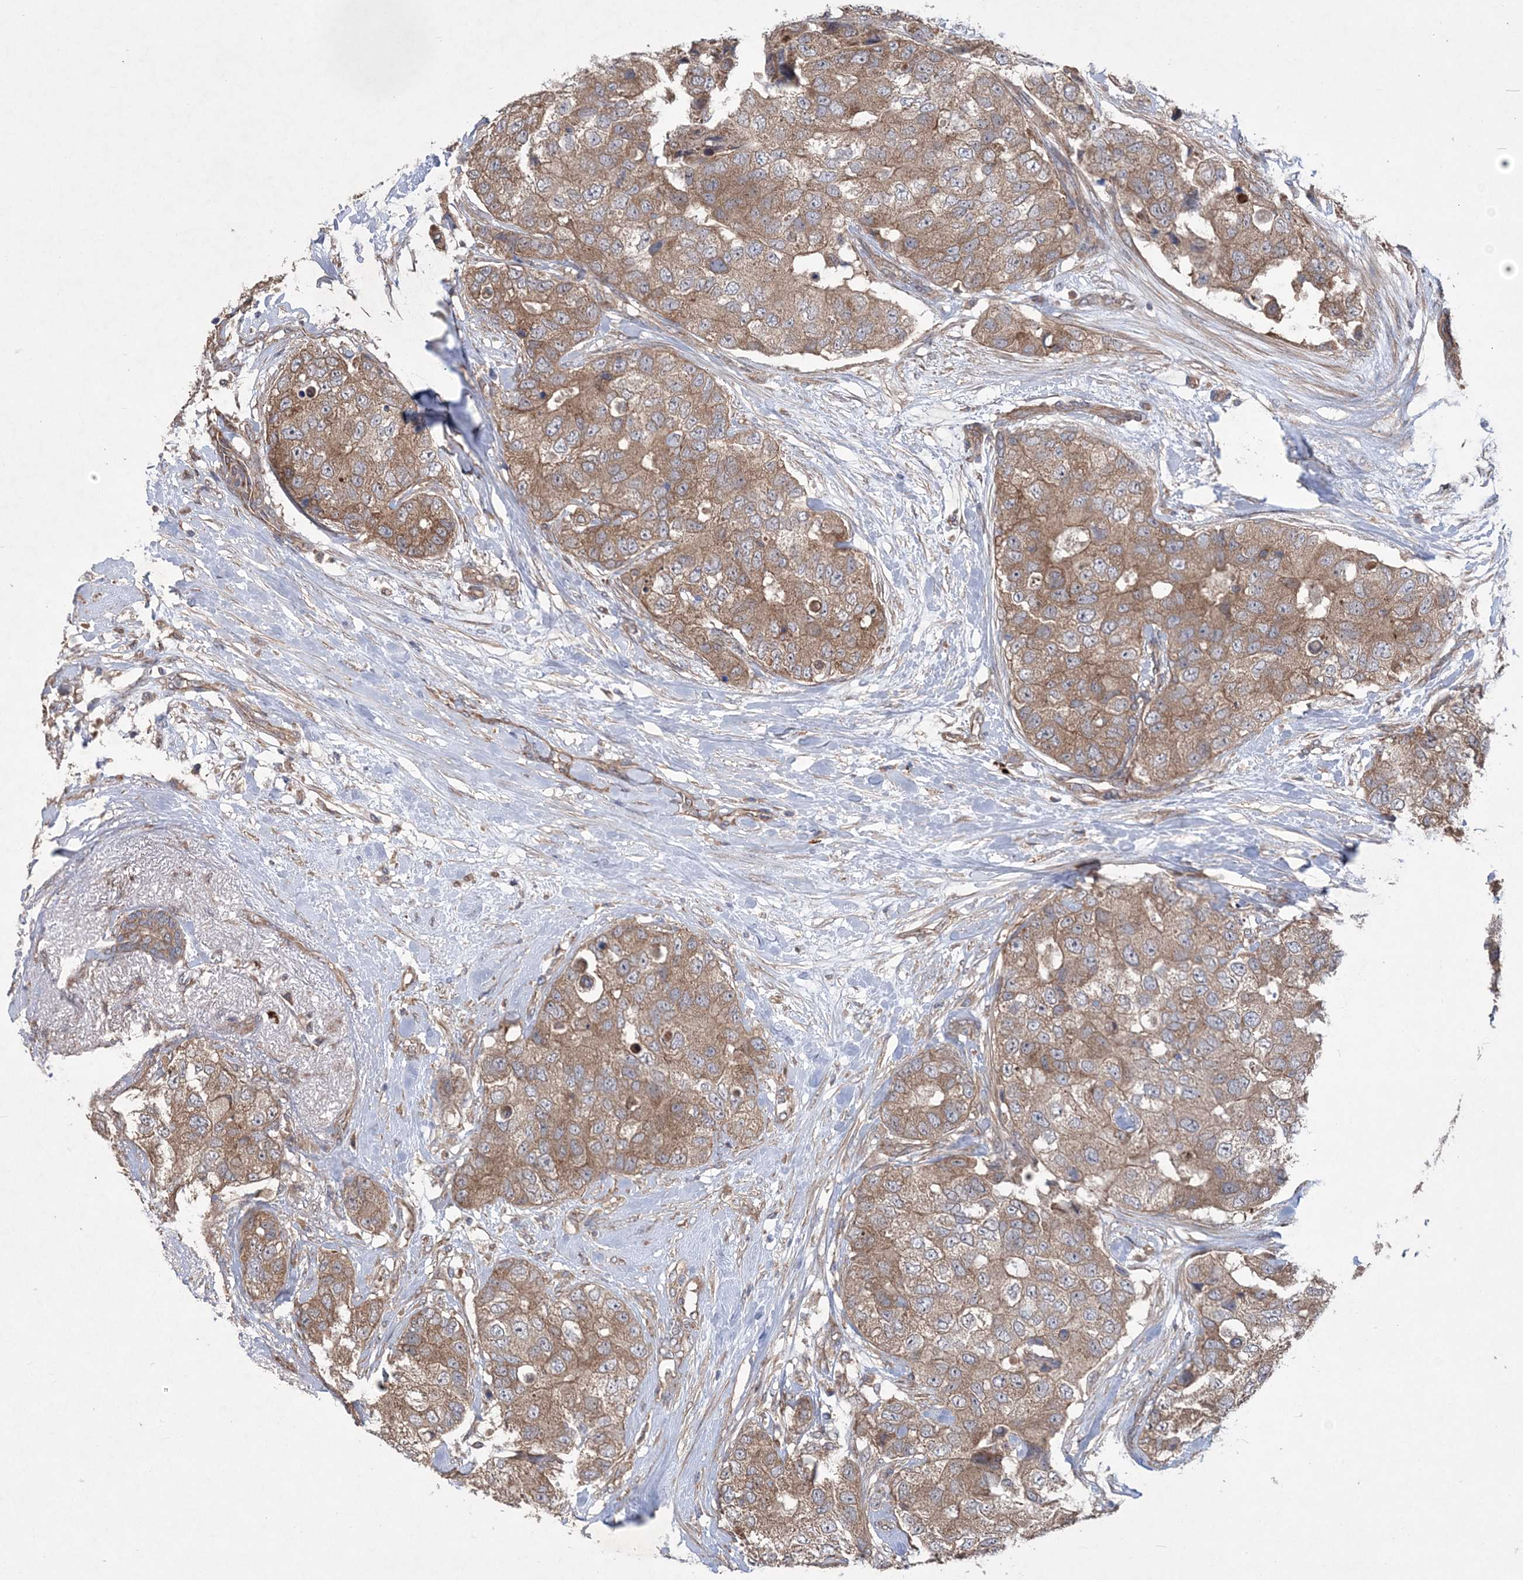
{"staining": {"intensity": "moderate", "quantity": ">75%", "location": "cytoplasmic/membranous"}, "tissue": "breast cancer", "cell_type": "Tumor cells", "image_type": "cancer", "snomed": [{"axis": "morphology", "description": "Duct carcinoma"}, {"axis": "topography", "description": "Breast"}], "caption": "Protein staining of infiltrating ductal carcinoma (breast) tissue demonstrates moderate cytoplasmic/membranous positivity in approximately >75% of tumor cells.", "gene": "MTRF1L", "patient": {"sex": "female", "age": 62}}